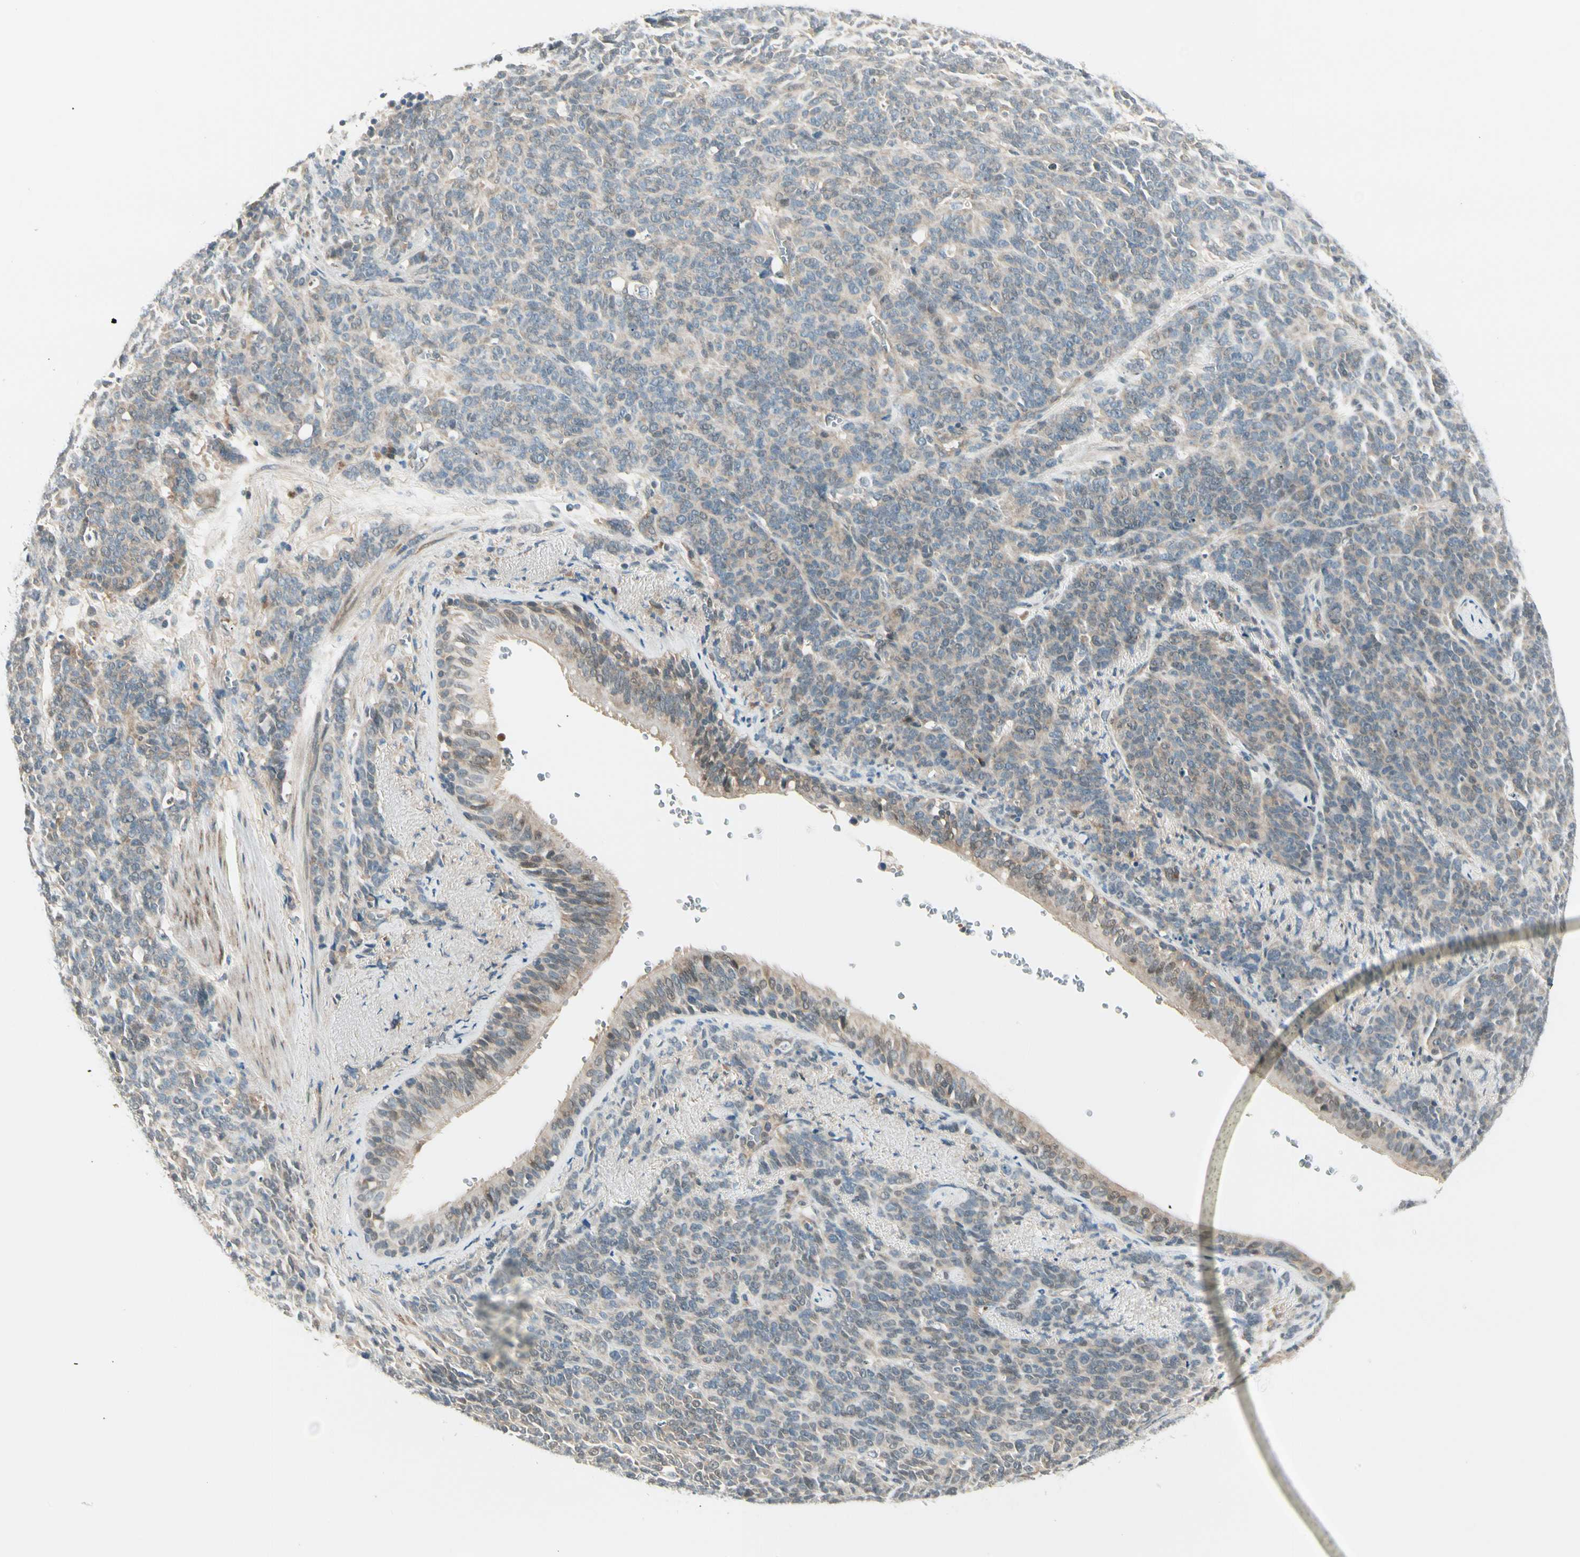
{"staining": {"intensity": "weak", "quantity": "<25%", "location": "cytoplasmic/membranous"}, "tissue": "lung cancer", "cell_type": "Tumor cells", "image_type": "cancer", "snomed": [{"axis": "morphology", "description": "Neoplasm, malignant, NOS"}, {"axis": "topography", "description": "Lung"}], "caption": "Tumor cells show no significant protein positivity in lung cancer. The staining was performed using DAB to visualize the protein expression in brown, while the nuclei were stained in blue with hematoxylin (Magnification: 20x).", "gene": "EPHB3", "patient": {"sex": "female", "age": 58}}